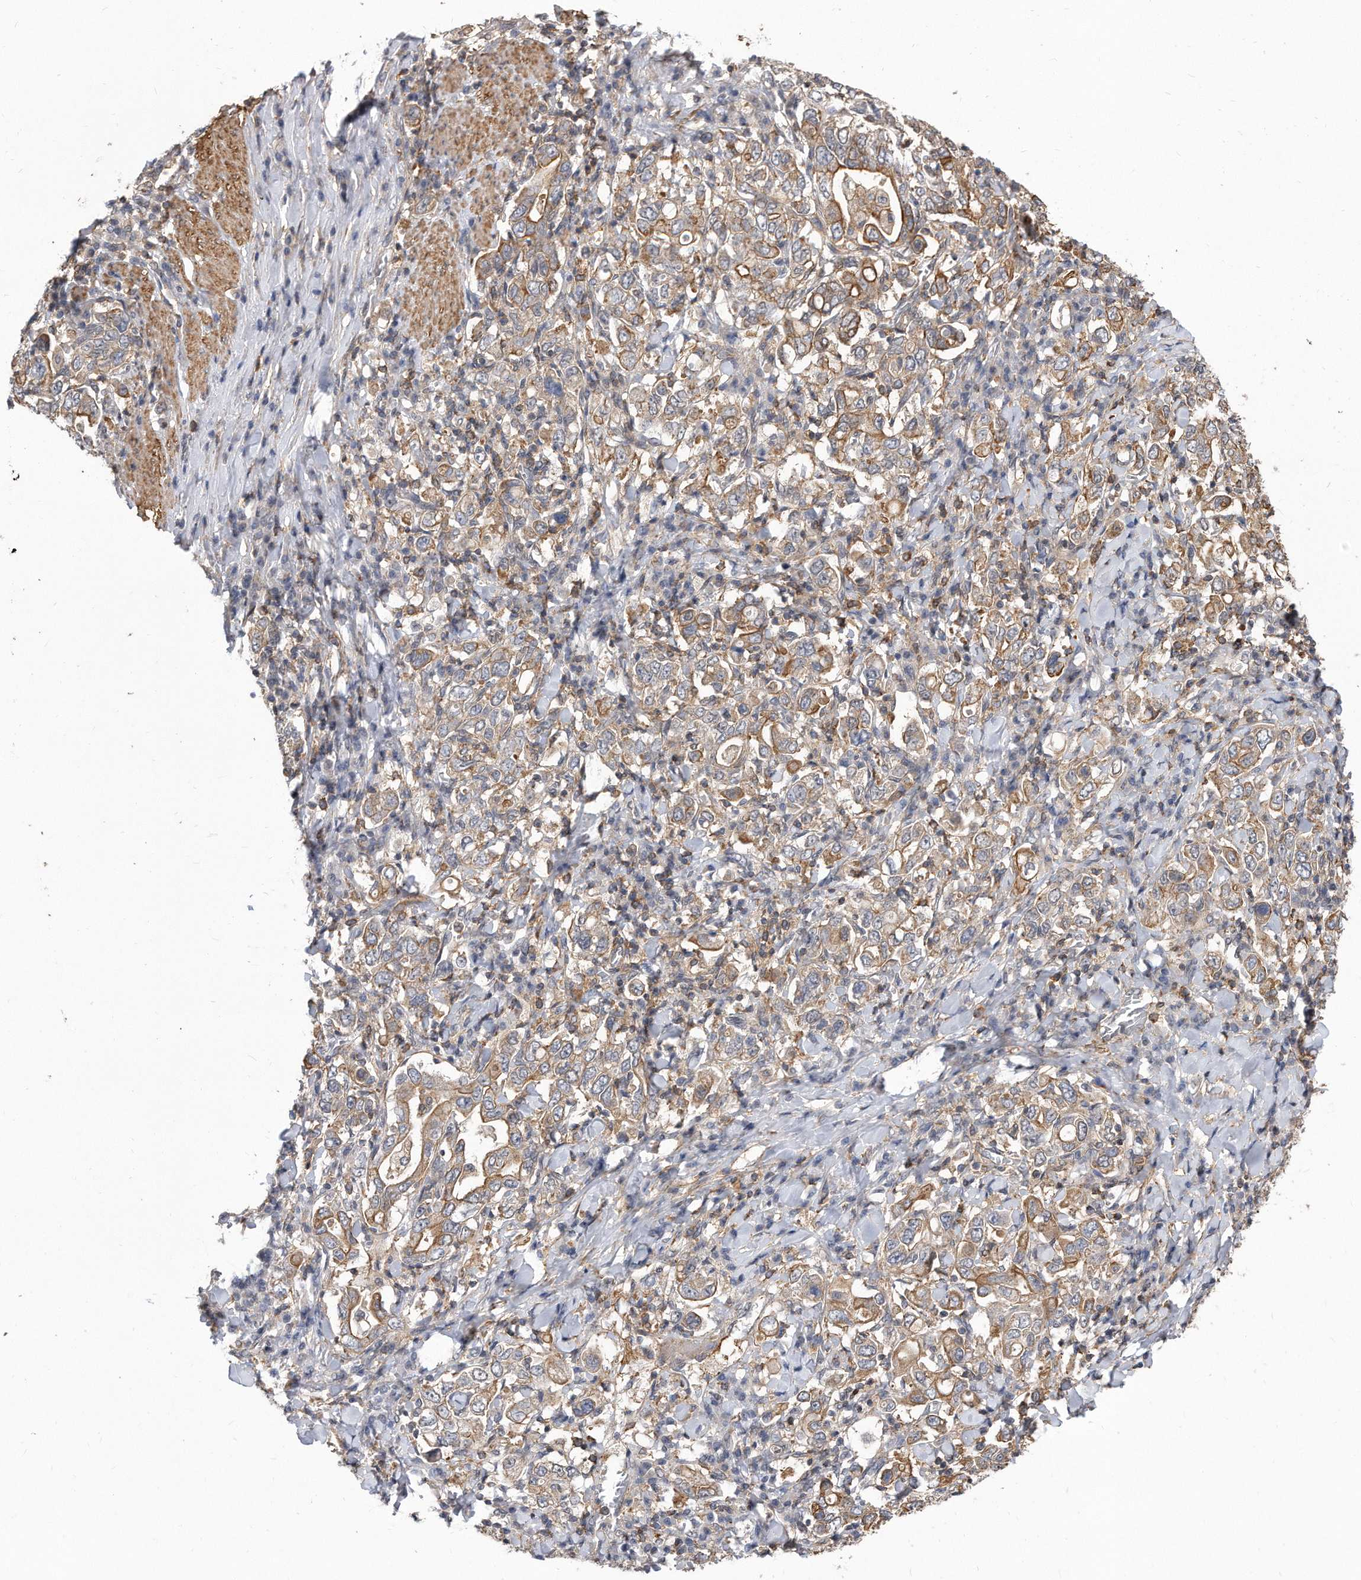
{"staining": {"intensity": "moderate", "quantity": "25%-75%", "location": "cytoplasmic/membranous"}, "tissue": "stomach cancer", "cell_type": "Tumor cells", "image_type": "cancer", "snomed": [{"axis": "morphology", "description": "Adenocarcinoma, NOS"}, {"axis": "topography", "description": "Stomach, upper"}], "caption": "An image of stomach adenocarcinoma stained for a protein reveals moderate cytoplasmic/membranous brown staining in tumor cells. The protein of interest is shown in brown color, while the nuclei are stained blue.", "gene": "TCP1", "patient": {"sex": "male", "age": 62}}